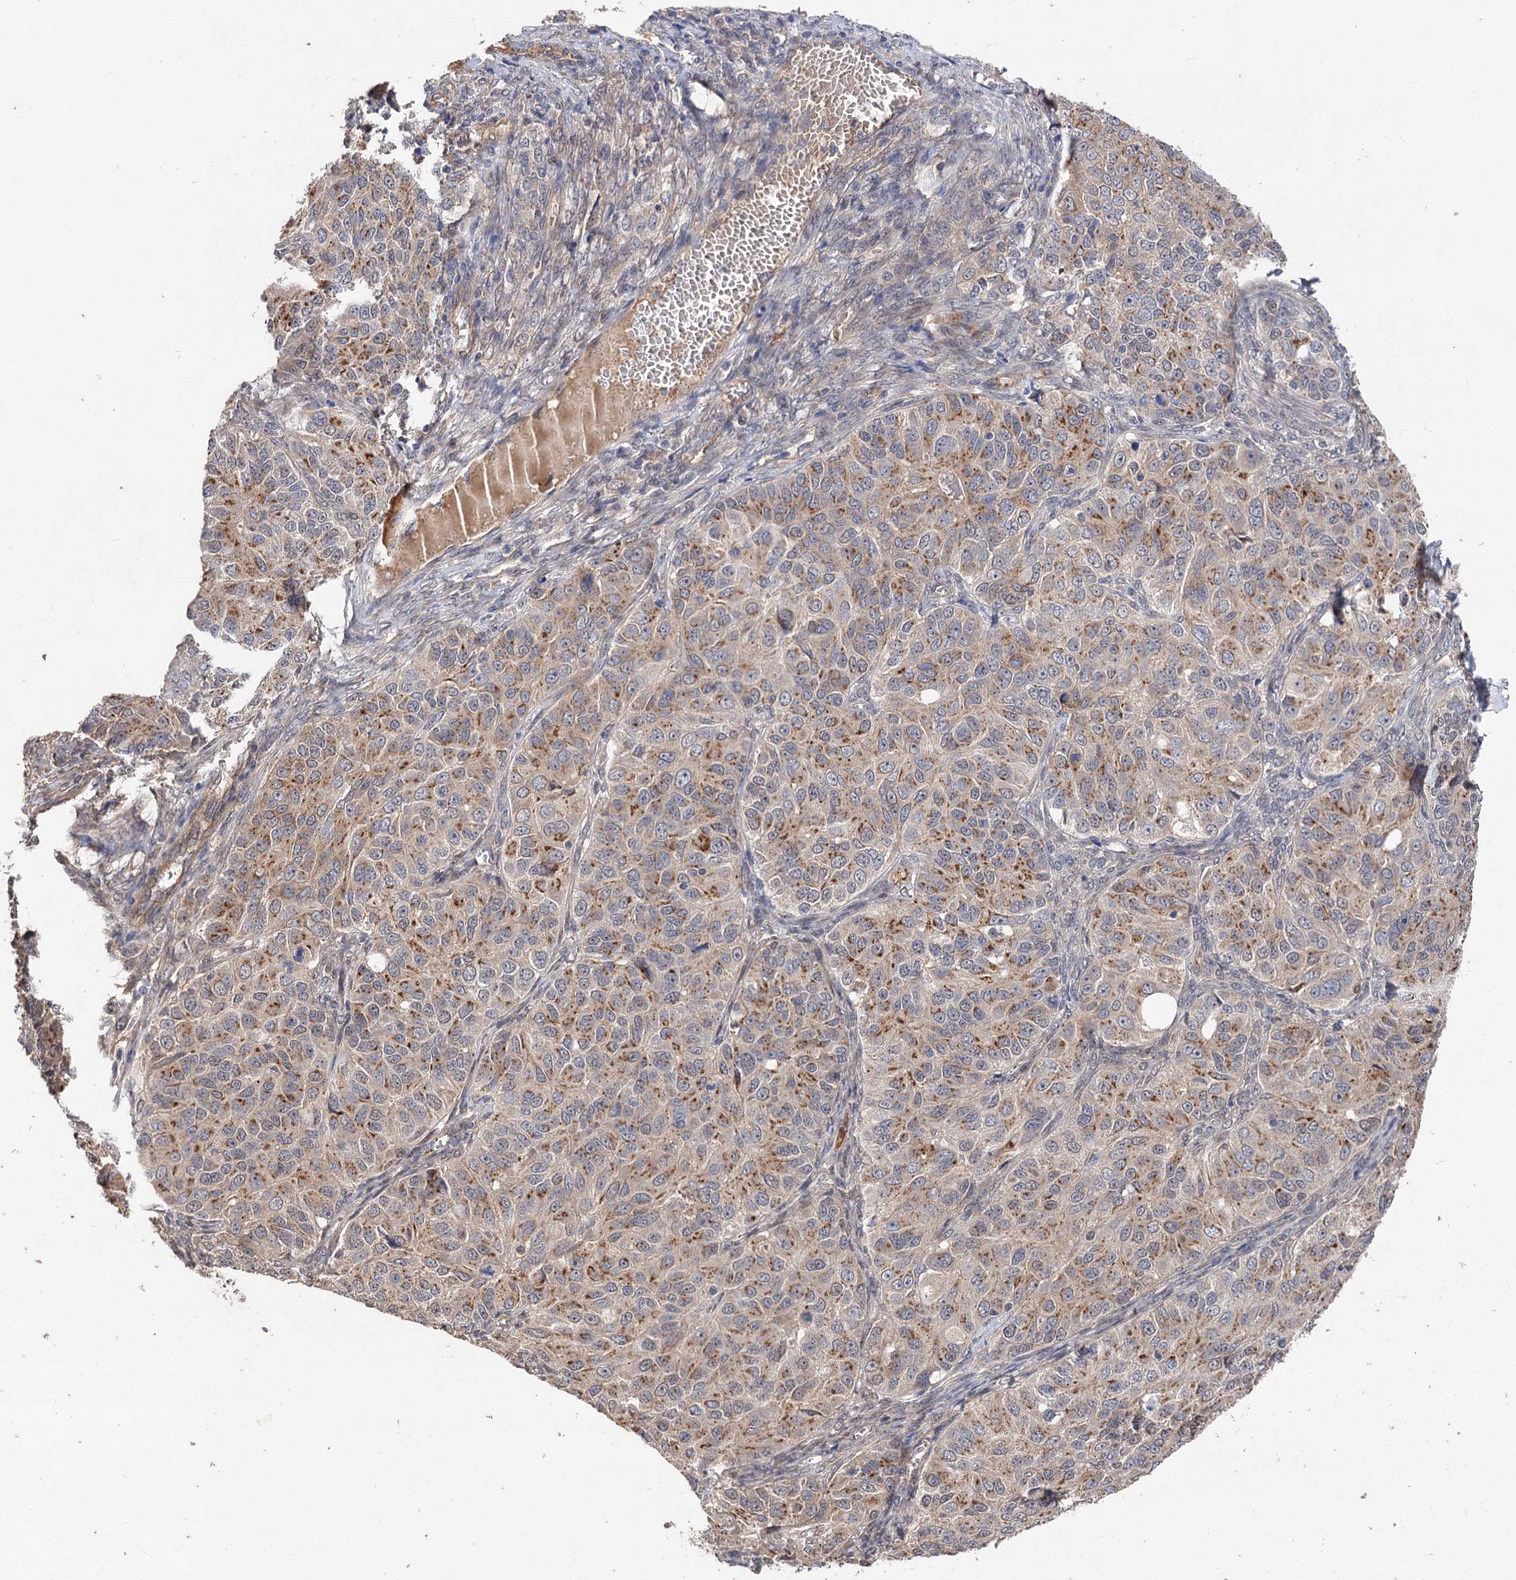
{"staining": {"intensity": "moderate", "quantity": ">75%", "location": "cytoplasmic/membranous"}, "tissue": "ovarian cancer", "cell_type": "Tumor cells", "image_type": "cancer", "snomed": [{"axis": "morphology", "description": "Carcinoma, endometroid"}, {"axis": "topography", "description": "Ovary"}], "caption": "IHC (DAB (3,3'-diaminobenzidine)) staining of ovarian cancer shows moderate cytoplasmic/membranous protein expression in approximately >75% of tumor cells.", "gene": "NUDCD2", "patient": {"sex": "female", "age": 51}}